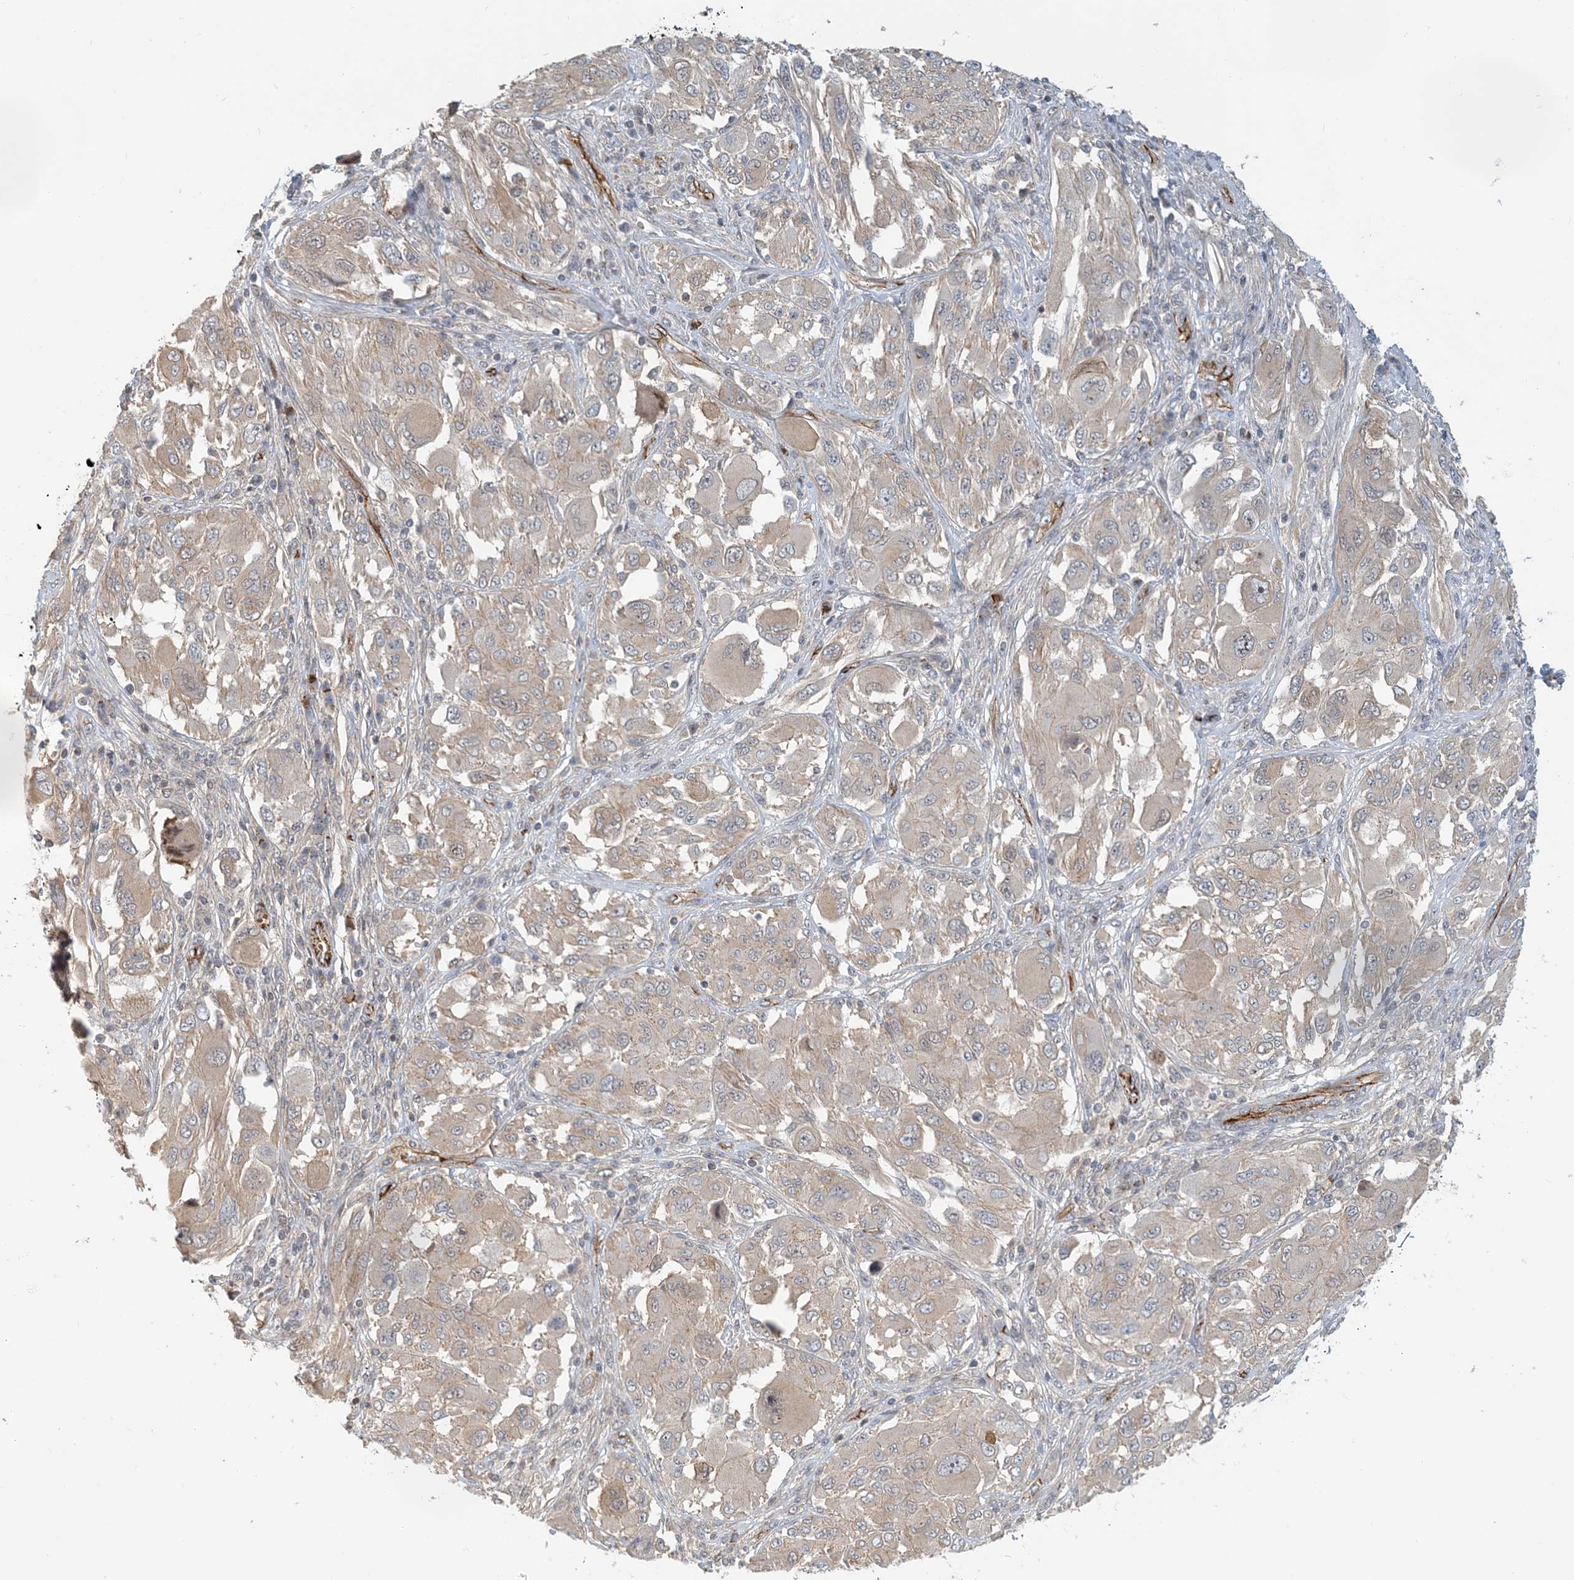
{"staining": {"intensity": "negative", "quantity": "none", "location": "none"}, "tissue": "melanoma", "cell_type": "Tumor cells", "image_type": "cancer", "snomed": [{"axis": "morphology", "description": "Malignant melanoma, NOS"}, {"axis": "topography", "description": "Skin"}], "caption": "The photomicrograph displays no significant expression in tumor cells of melanoma. (Brightfield microscopy of DAB (3,3'-diaminobenzidine) immunohistochemistry at high magnification).", "gene": "MAPKBP1", "patient": {"sex": "female", "age": 91}}